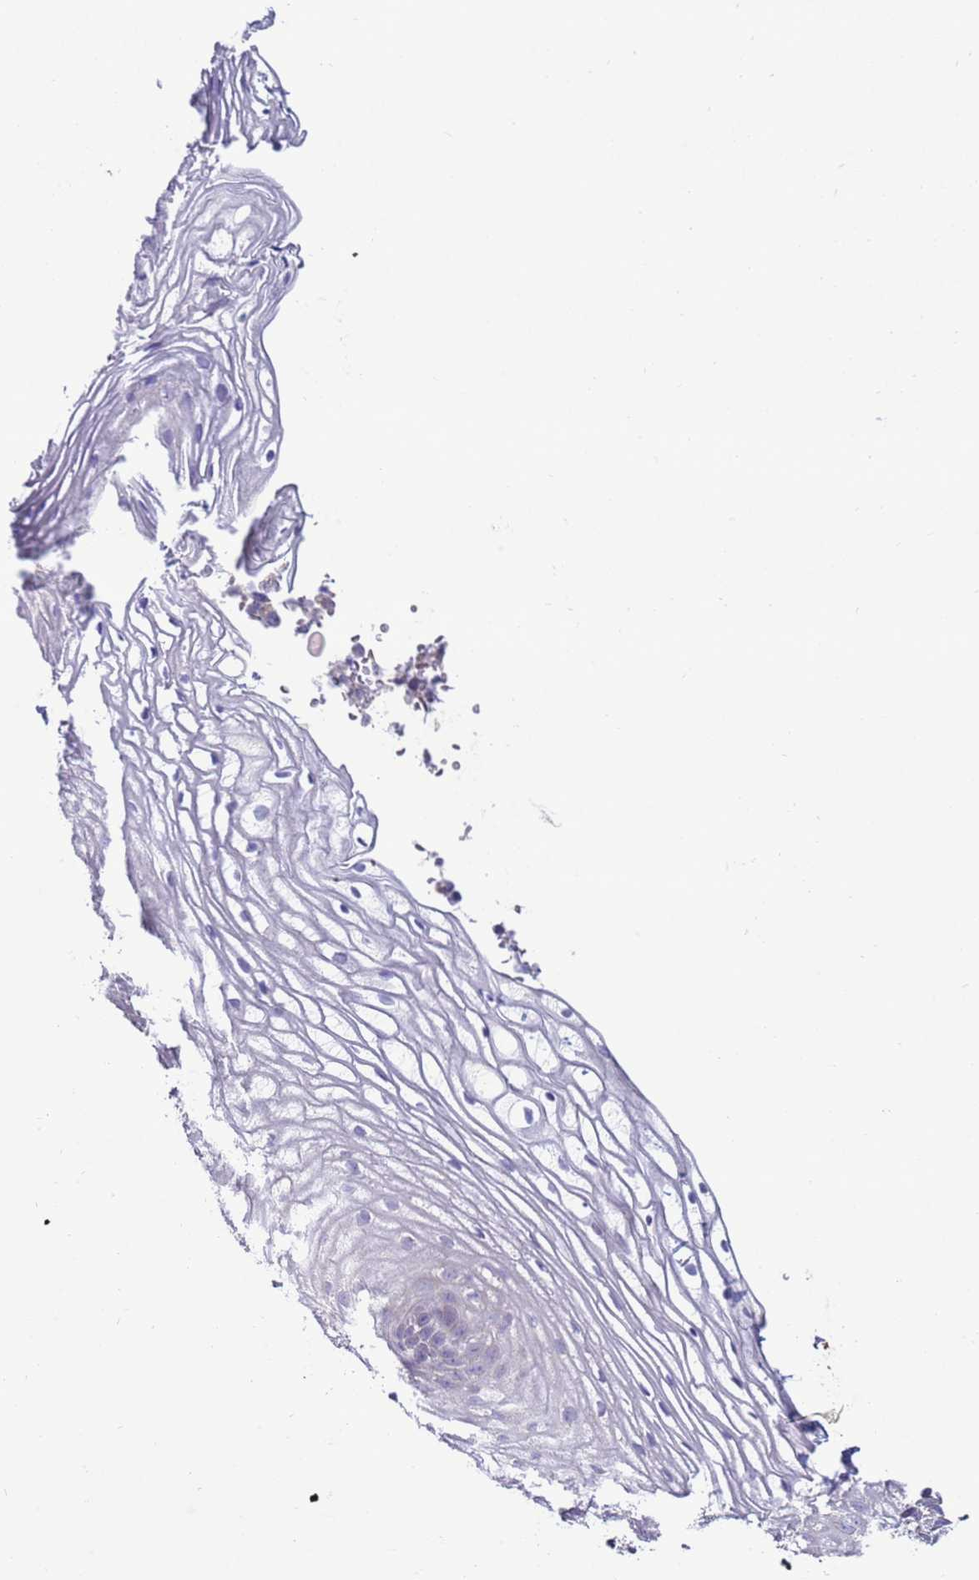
{"staining": {"intensity": "negative", "quantity": "none", "location": "none"}, "tissue": "vagina", "cell_type": "Squamous epithelial cells", "image_type": "normal", "snomed": [{"axis": "morphology", "description": "Normal tissue, NOS"}, {"axis": "topography", "description": "Vagina"}], "caption": "A photomicrograph of vagina stained for a protein shows no brown staining in squamous epithelial cells.", "gene": "TRAPPC4", "patient": {"sex": "female", "age": 60}}